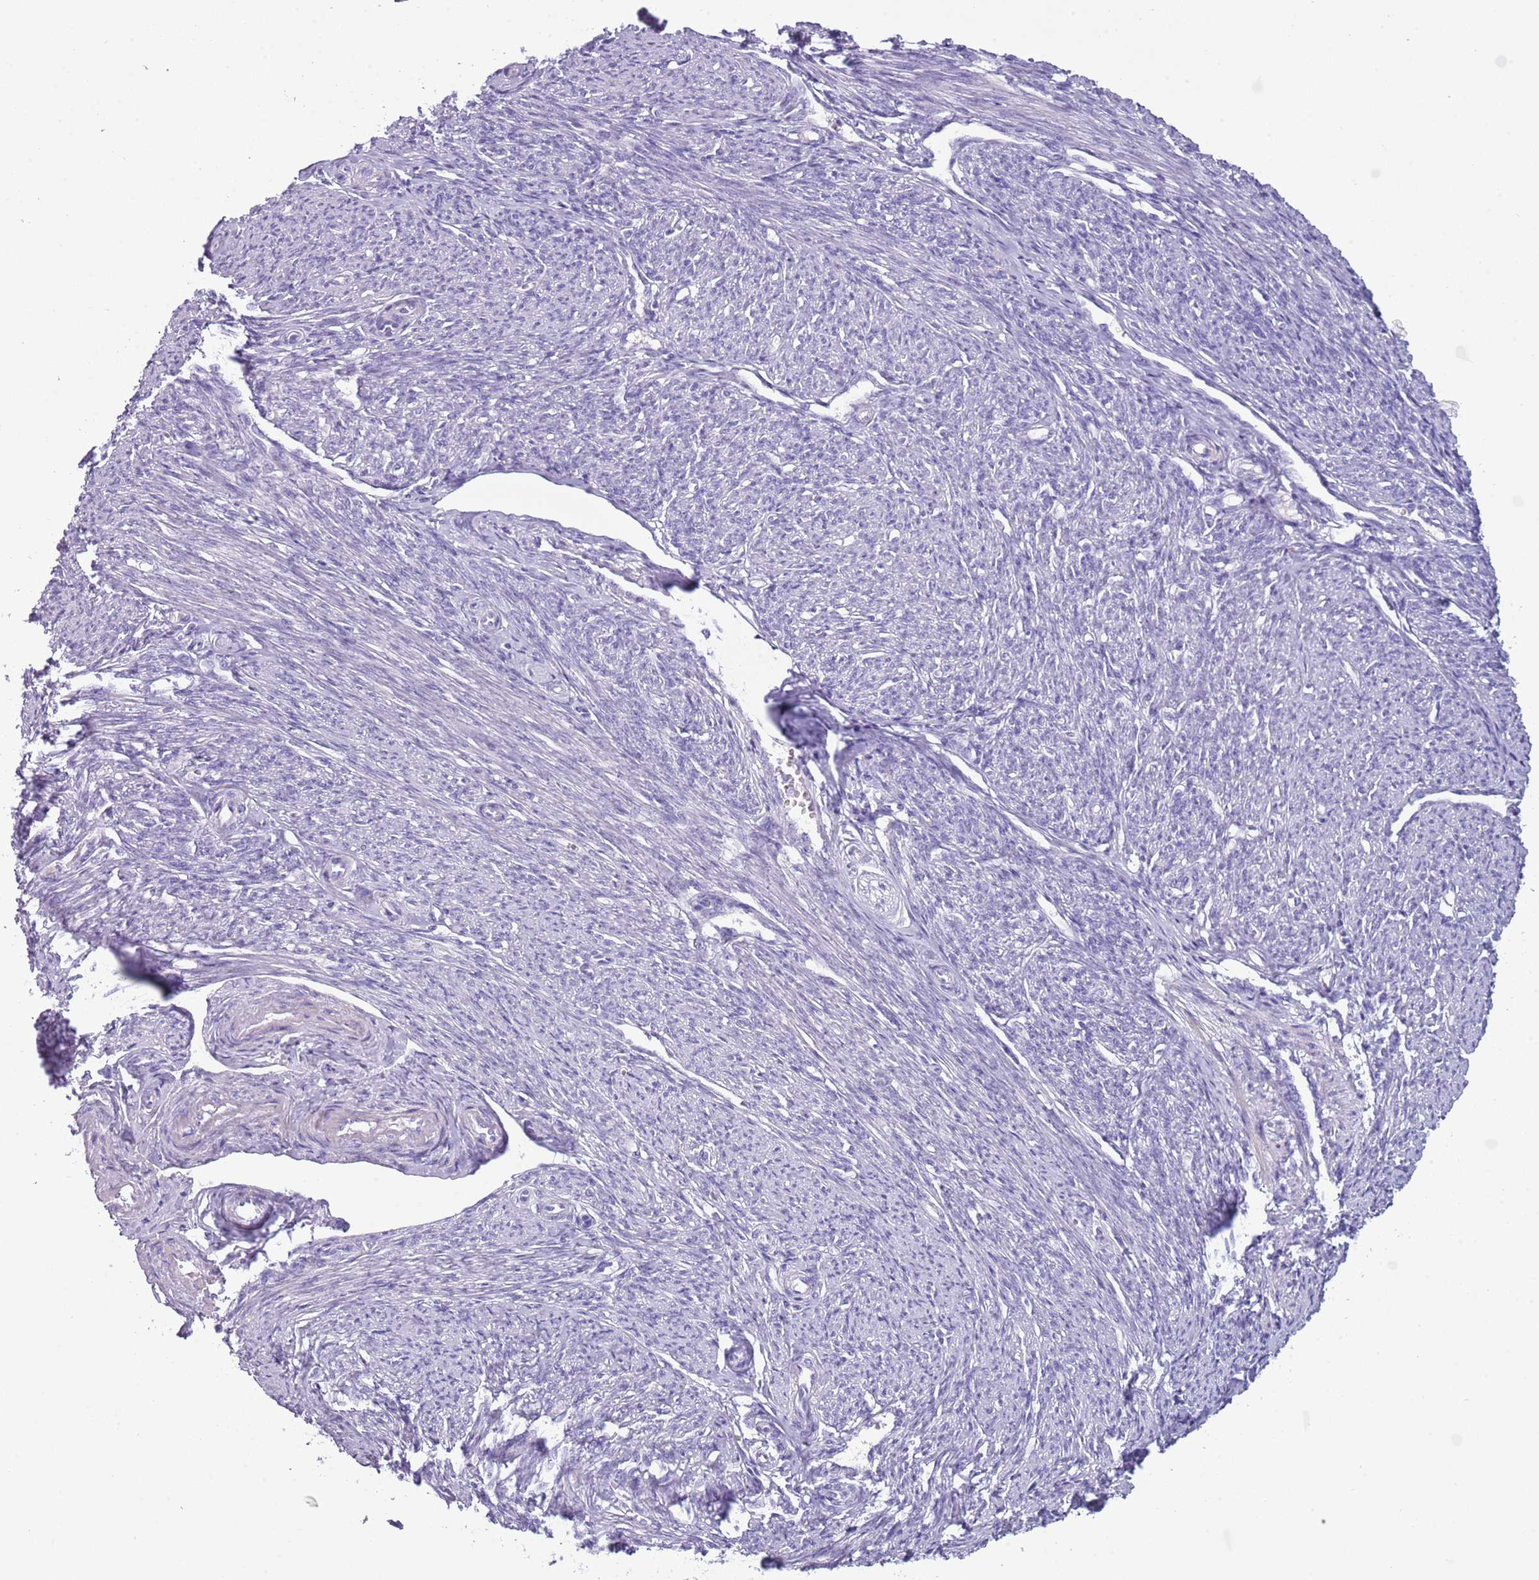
{"staining": {"intensity": "weak", "quantity": "<25%", "location": "cytoplasmic/membranous"}, "tissue": "smooth muscle", "cell_type": "Smooth muscle cells", "image_type": "normal", "snomed": [{"axis": "morphology", "description": "Normal tissue, NOS"}, {"axis": "topography", "description": "Smooth muscle"}, {"axis": "topography", "description": "Uterus"}], "caption": "This is a histopathology image of immunohistochemistry staining of benign smooth muscle, which shows no expression in smooth muscle cells. (DAB immunohistochemistry visualized using brightfield microscopy, high magnification).", "gene": "NBPF4", "patient": {"sex": "female", "age": 59}}